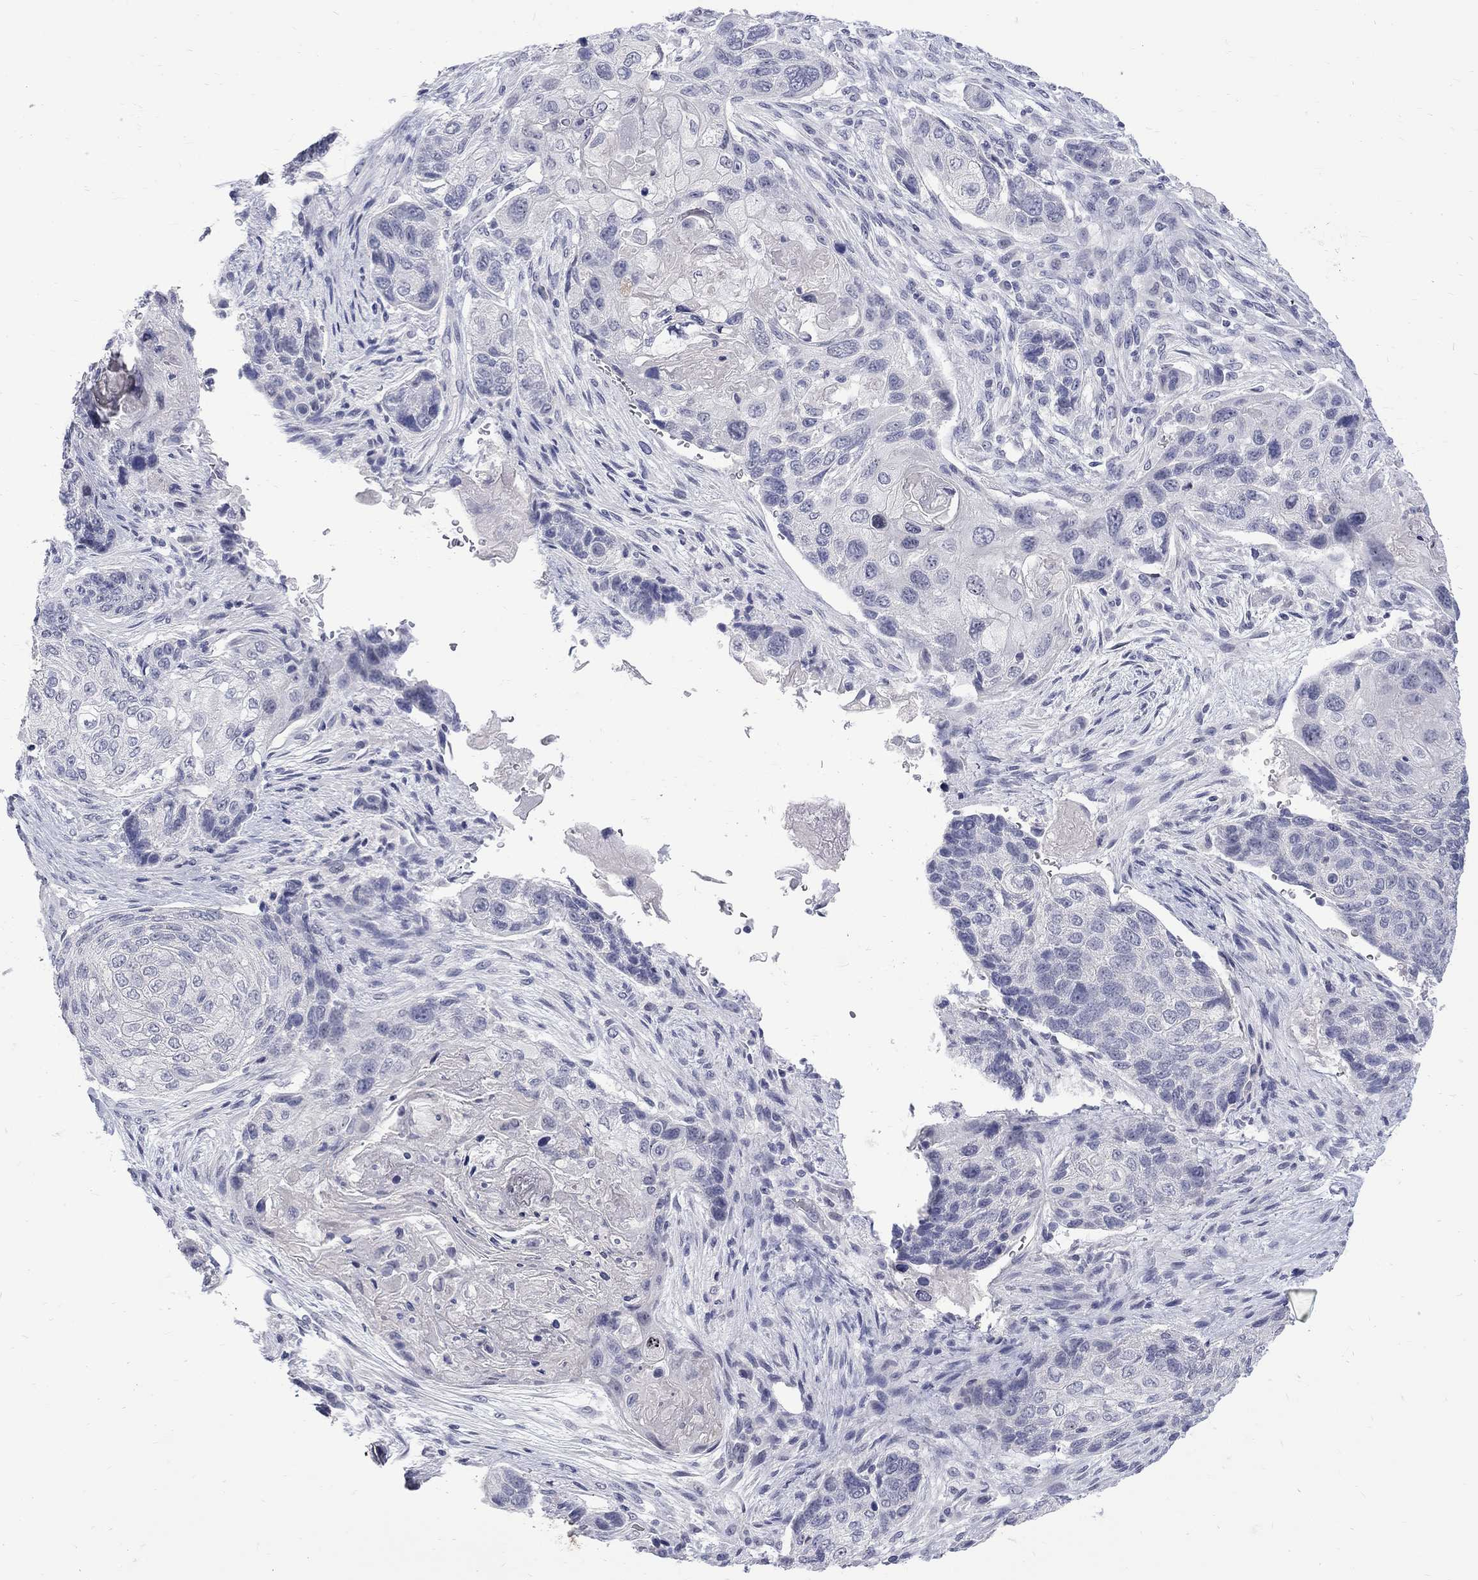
{"staining": {"intensity": "negative", "quantity": "none", "location": "none"}, "tissue": "lung cancer", "cell_type": "Tumor cells", "image_type": "cancer", "snomed": [{"axis": "morphology", "description": "Normal tissue, NOS"}, {"axis": "morphology", "description": "Squamous cell carcinoma, NOS"}, {"axis": "topography", "description": "Bronchus"}, {"axis": "topography", "description": "Lung"}], "caption": "Lung squamous cell carcinoma was stained to show a protein in brown. There is no significant positivity in tumor cells. The staining is performed using DAB (3,3'-diaminobenzidine) brown chromogen with nuclei counter-stained in using hematoxylin.", "gene": "CTNND2", "patient": {"sex": "male", "age": 69}}